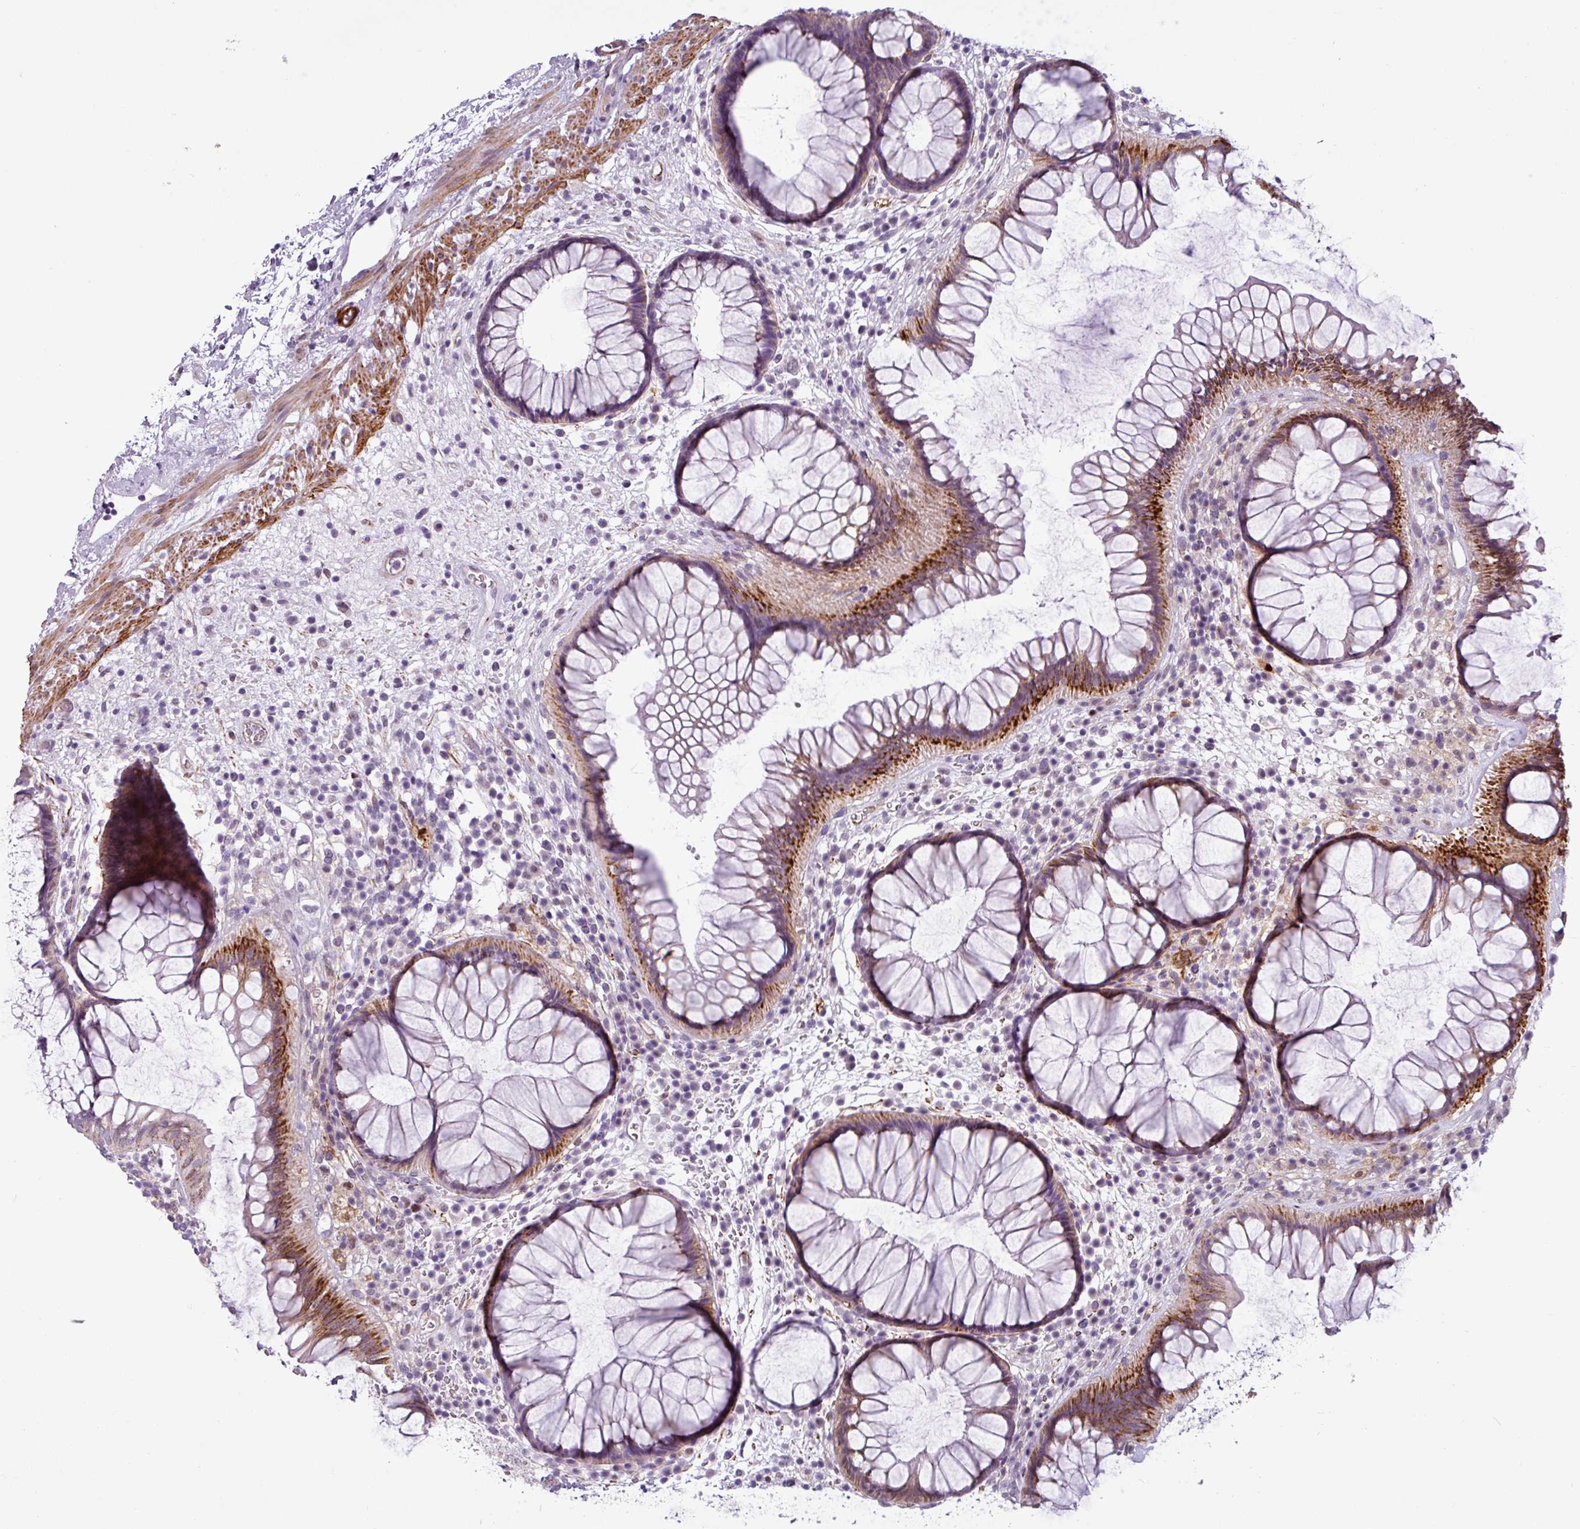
{"staining": {"intensity": "moderate", "quantity": ">75%", "location": "cytoplasmic/membranous,nuclear"}, "tissue": "rectum", "cell_type": "Glandular cells", "image_type": "normal", "snomed": [{"axis": "morphology", "description": "Normal tissue, NOS"}, {"axis": "topography", "description": "Rectum"}], "caption": "Immunohistochemistry photomicrograph of benign rectum: rectum stained using IHC displays medium levels of moderate protein expression localized specifically in the cytoplasmic/membranous,nuclear of glandular cells, appearing as a cytoplasmic/membranous,nuclear brown color.", "gene": "ATP10A", "patient": {"sex": "male", "age": 51}}